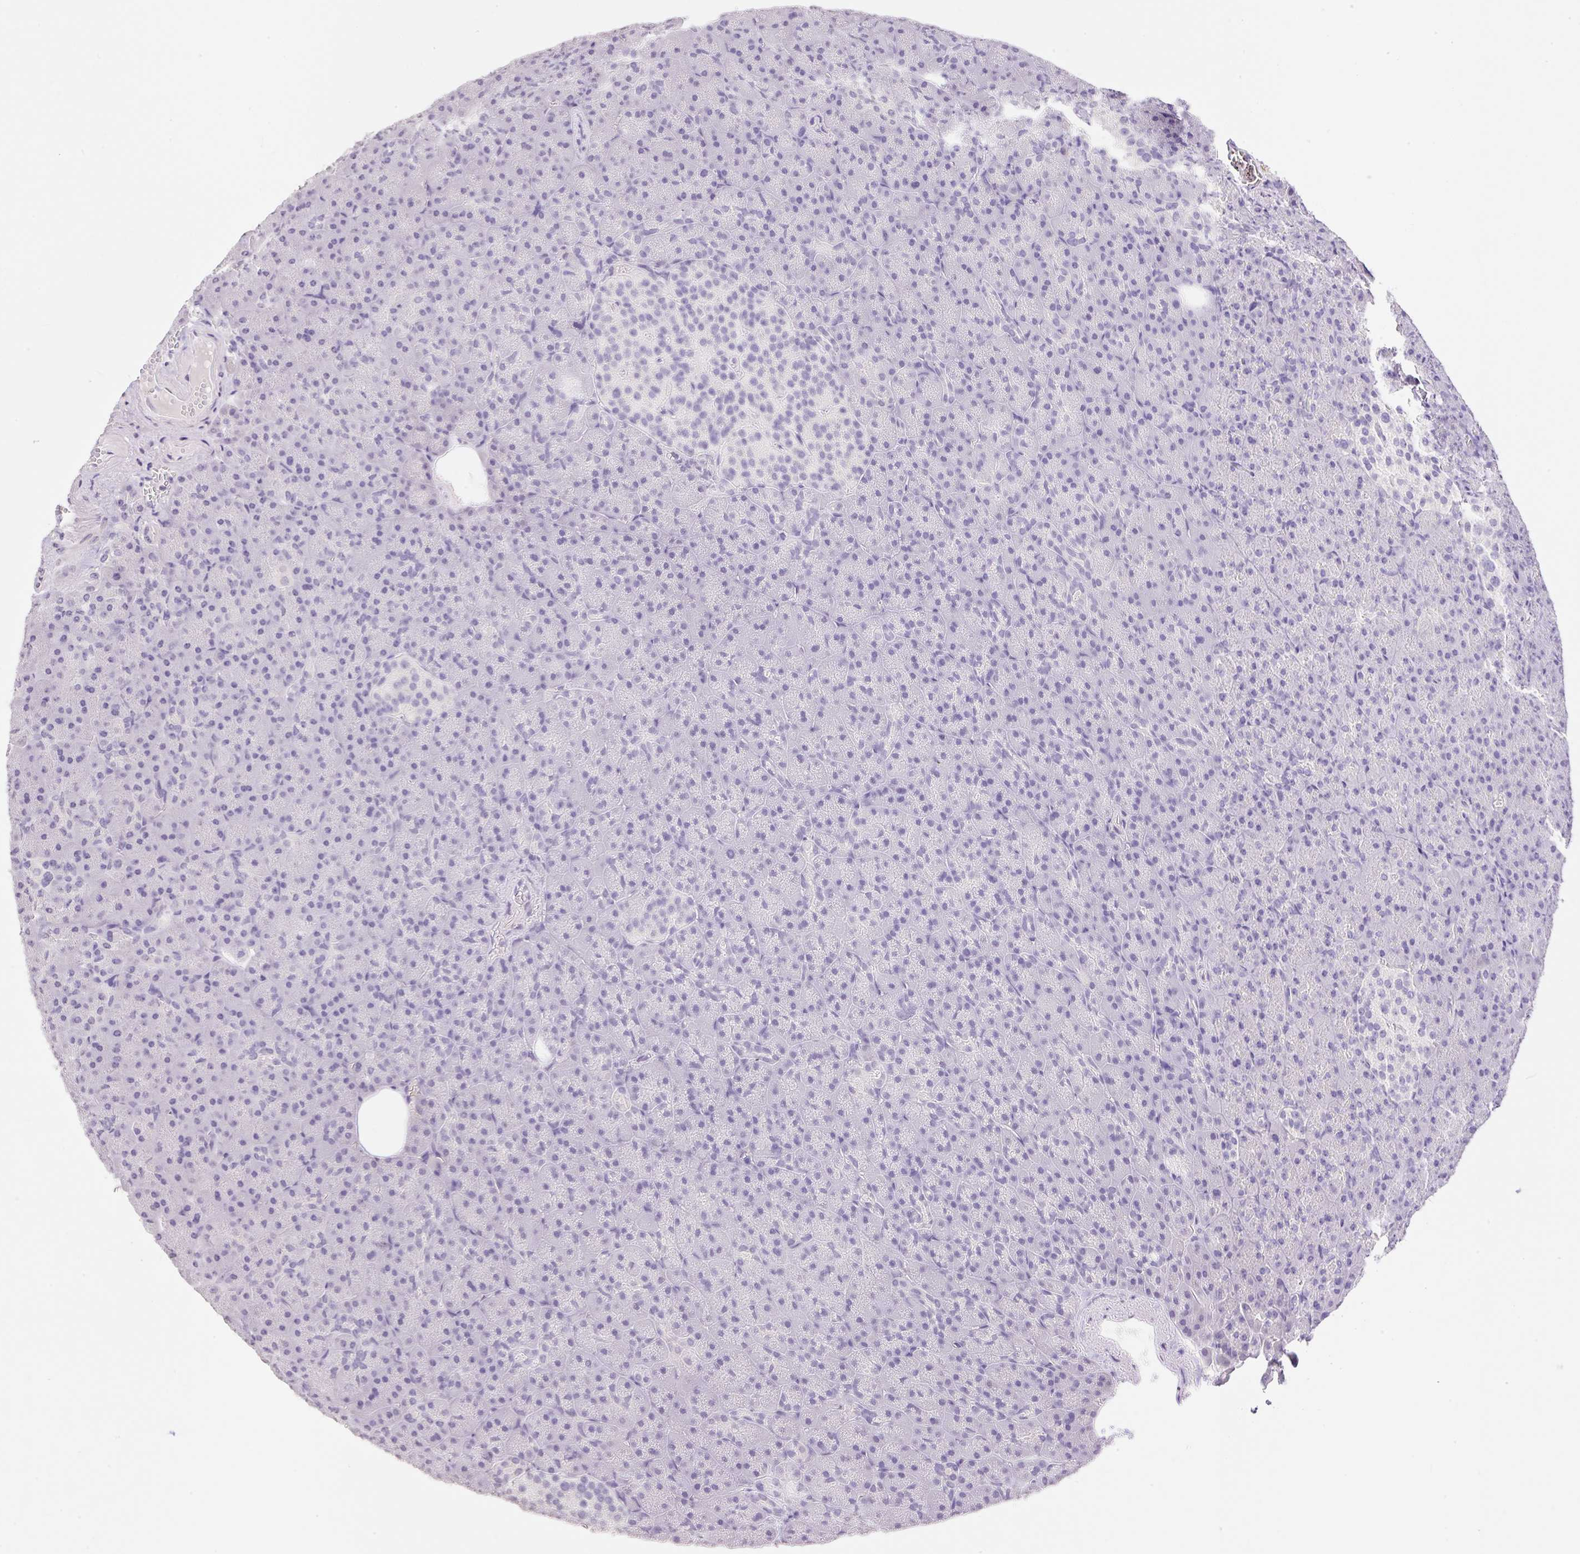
{"staining": {"intensity": "negative", "quantity": "none", "location": "none"}, "tissue": "pancreas", "cell_type": "Exocrine glandular cells", "image_type": "normal", "snomed": [{"axis": "morphology", "description": "Normal tissue, NOS"}, {"axis": "topography", "description": "Pancreas"}], "caption": "Immunohistochemistry of benign pancreas shows no positivity in exocrine glandular cells.", "gene": "HCRTR2", "patient": {"sex": "female", "age": 74}}